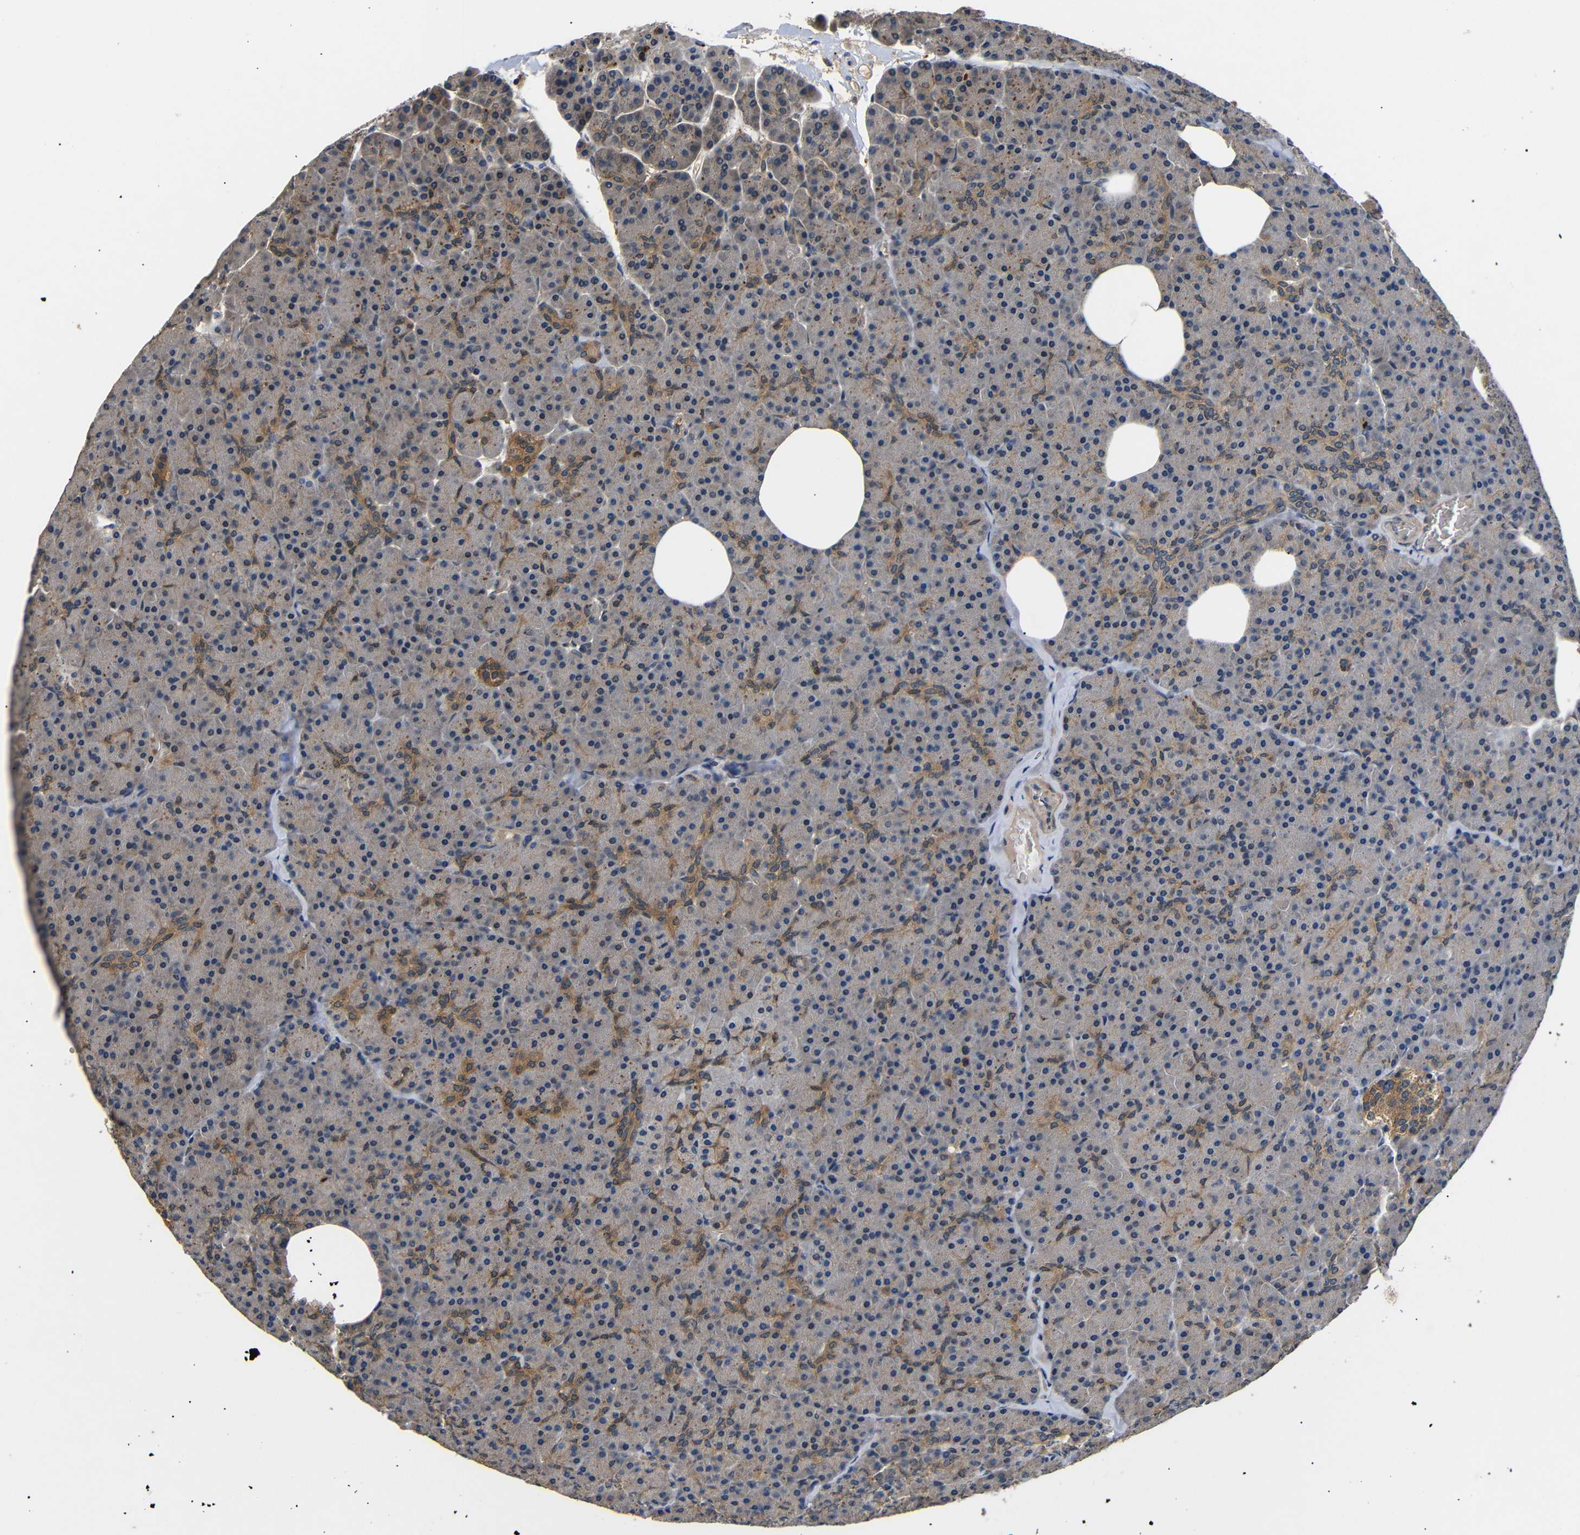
{"staining": {"intensity": "strong", "quantity": "<25%", "location": "cytoplasmic/membranous"}, "tissue": "pancreas", "cell_type": "Exocrine glandular cells", "image_type": "normal", "snomed": [{"axis": "morphology", "description": "Normal tissue, NOS"}, {"axis": "topography", "description": "Pancreas"}], "caption": "Immunohistochemical staining of unremarkable human pancreas reveals medium levels of strong cytoplasmic/membranous staining in about <25% of exocrine glandular cells. The protein is stained brown, and the nuclei are stained in blue (DAB (3,3'-diaminobenzidine) IHC with brightfield microscopy, high magnification).", "gene": "DDR1", "patient": {"sex": "female", "age": 35}}